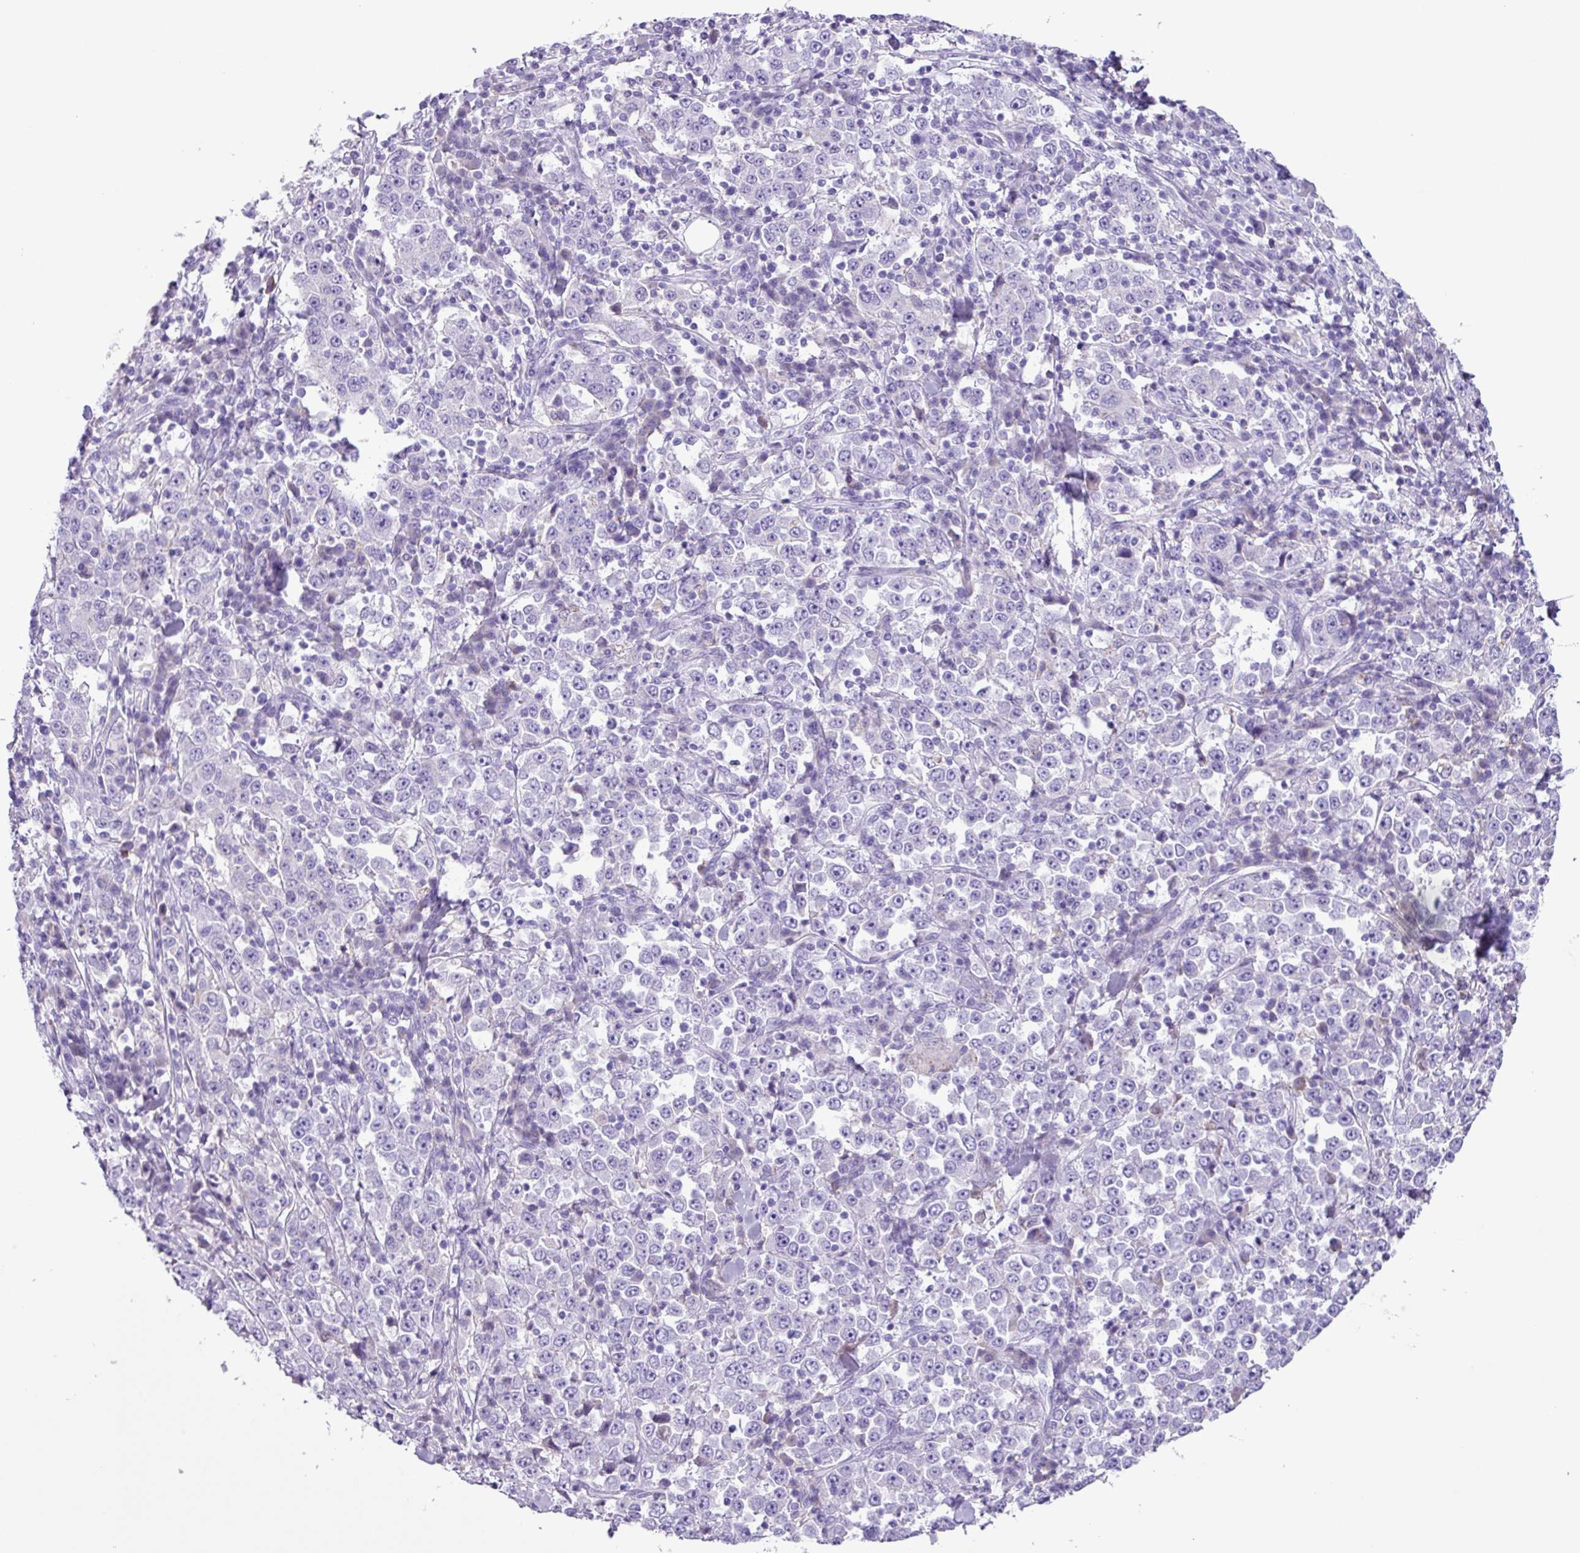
{"staining": {"intensity": "negative", "quantity": "none", "location": "none"}, "tissue": "stomach cancer", "cell_type": "Tumor cells", "image_type": "cancer", "snomed": [{"axis": "morphology", "description": "Normal tissue, NOS"}, {"axis": "morphology", "description": "Adenocarcinoma, NOS"}, {"axis": "topography", "description": "Stomach, upper"}, {"axis": "topography", "description": "Stomach"}], "caption": "Tumor cells are negative for protein expression in human adenocarcinoma (stomach).", "gene": "CYSTM1", "patient": {"sex": "male", "age": 59}}